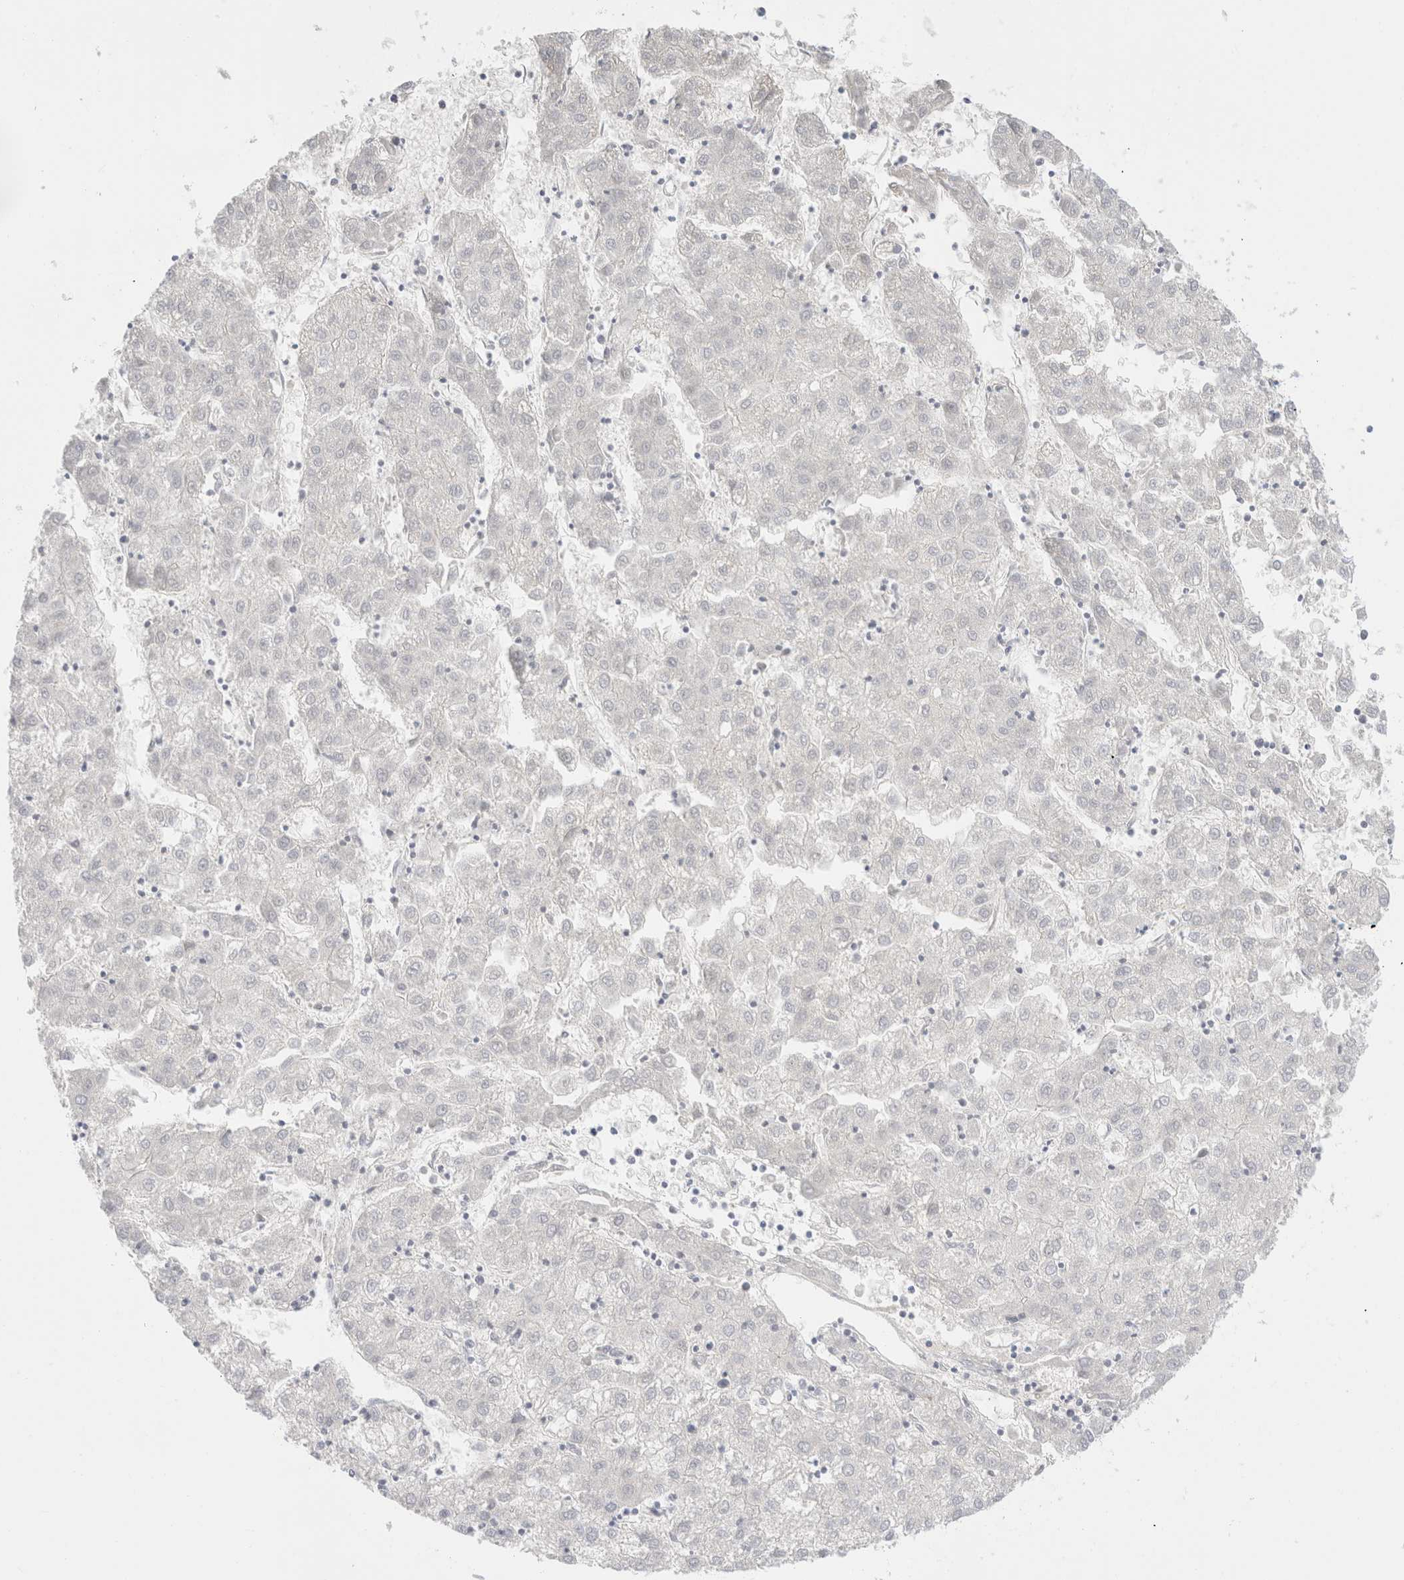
{"staining": {"intensity": "negative", "quantity": "none", "location": "none"}, "tissue": "liver cancer", "cell_type": "Tumor cells", "image_type": "cancer", "snomed": [{"axis": "morphology", "description": "Carcinoma, Hepatocellular, NOS"}, {"axis": "topography", "description": "Liver"}], "caption": "Protein analysis of liver hepatocellular carcinoma displays no significant positivity in tumor cells.", "gene": "ATP6V1C1", "patient": {"sex": "male", "age": 72}}